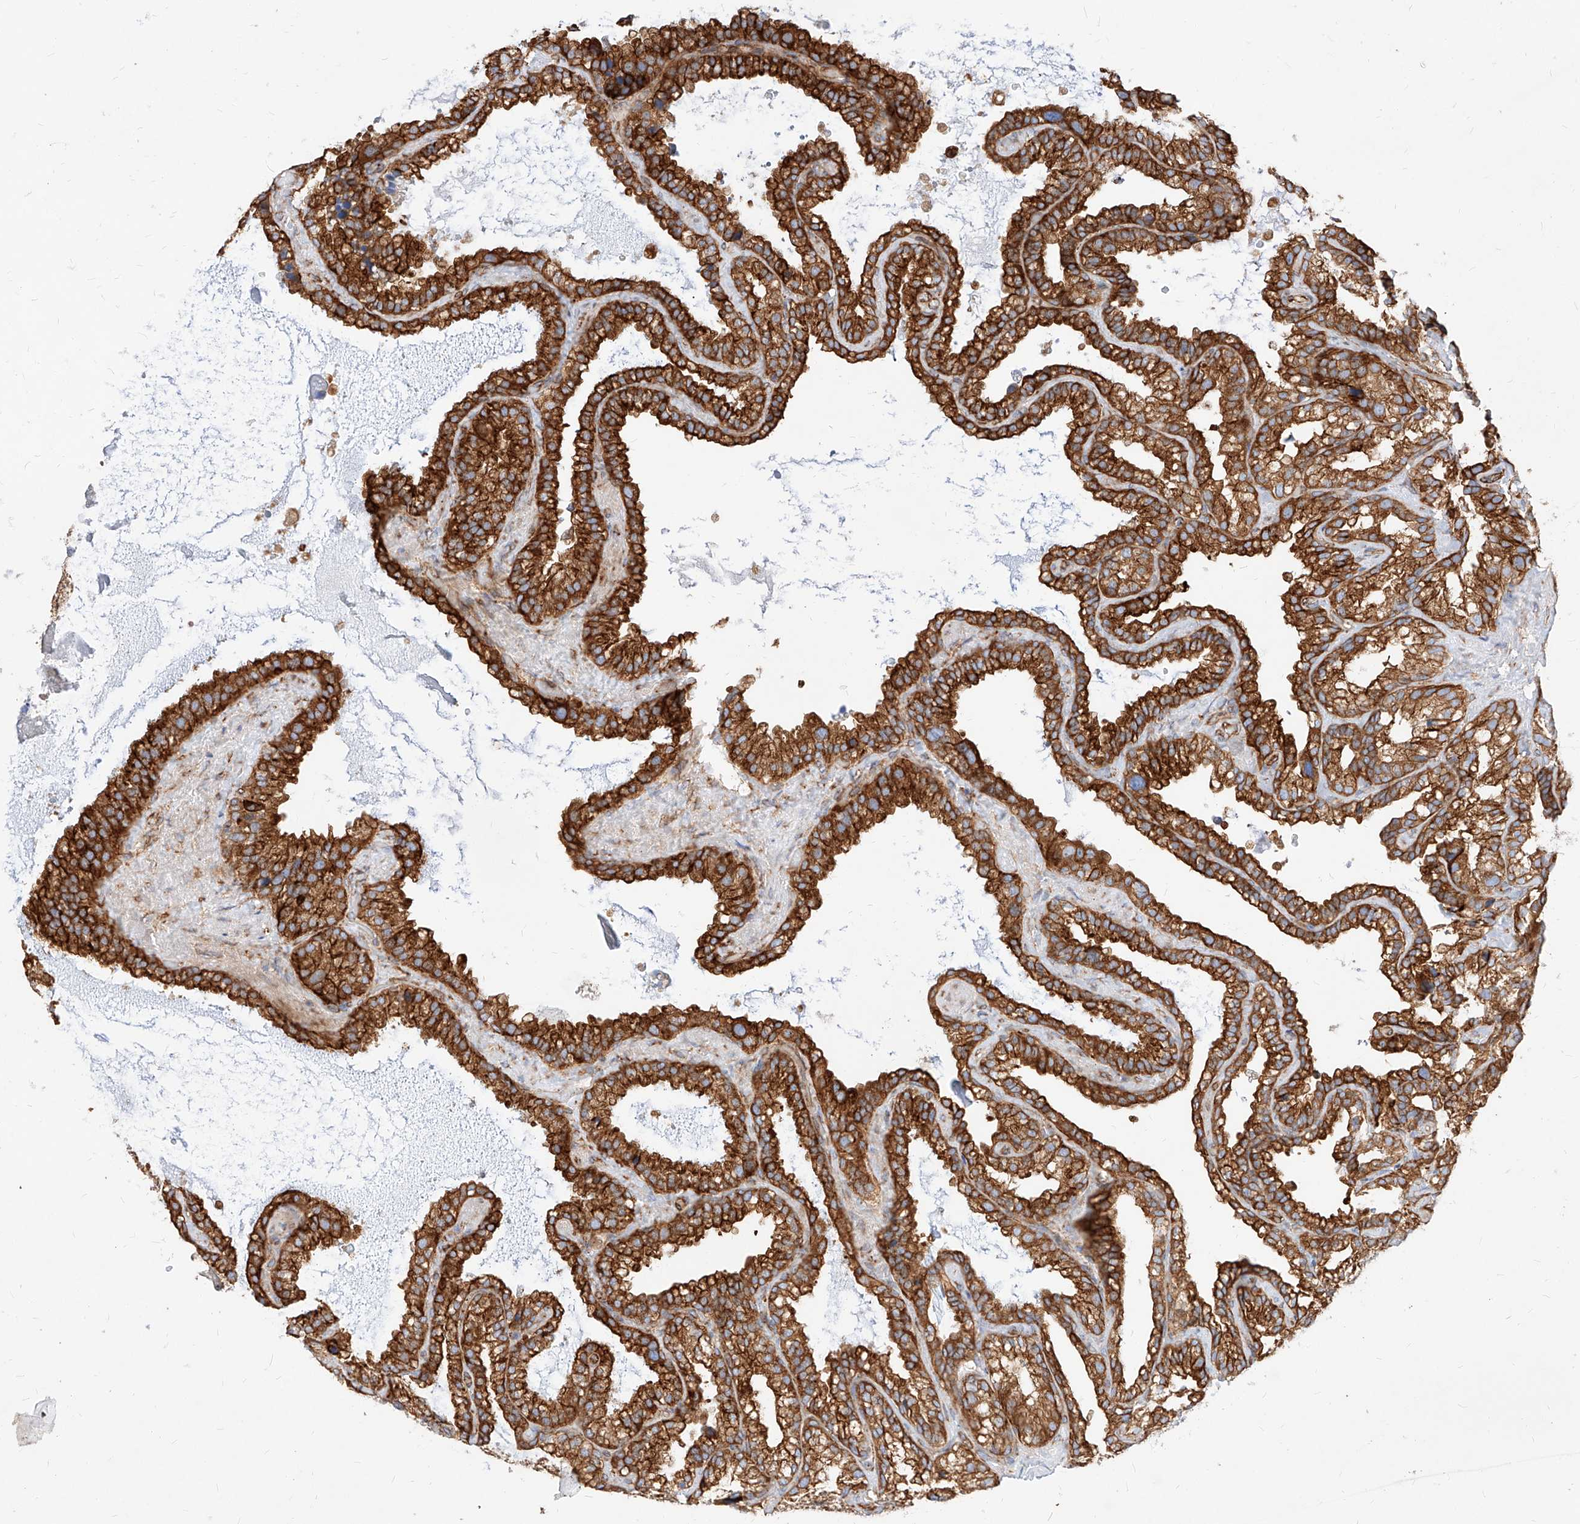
{"staining": {"intensity": "strong", "quantity": ">75%", "location": "cytoplasmic/membranous"}, "tissue": "seminal vesicle", "cell_type": "Glandular cells", "image_type": "normal", "snomed": [{"axis": "morphology", "description": "Normal tissue, NOS"}, {"axis": "topography", "description": "Prostate"}, {"axis": "topography", "description": "Seminal veicle"}], "caption": "Strong cytoplasmic/membranous staining for a protein is present in about >75% of glandular cells of benign seminal vesicle using immunohistochemistry.", "gene": "CSGALNACT2", "patient": {"sex": "male", "age": 68}}